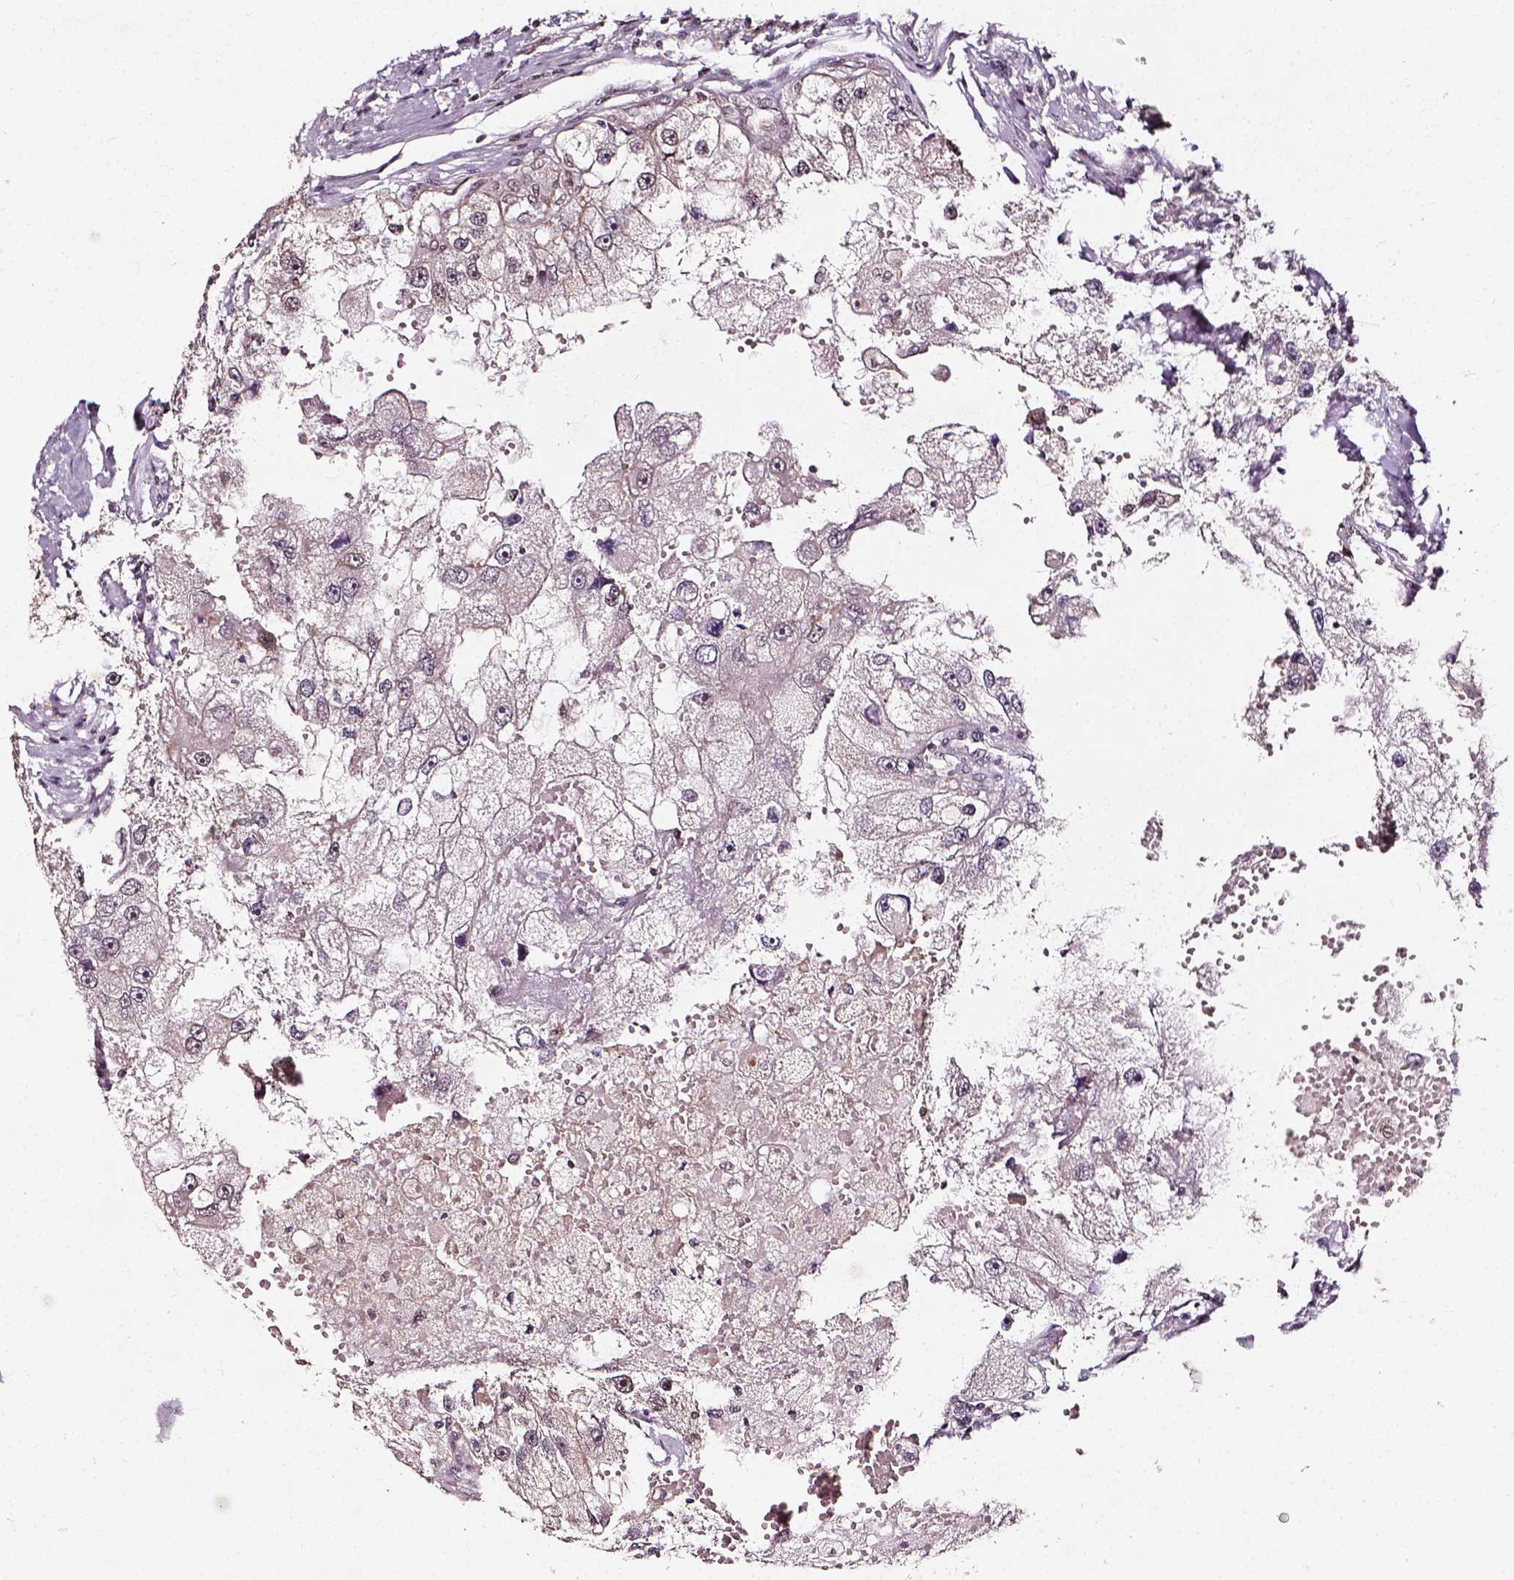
{"staining": {"intensity": "moderate", "quantity": "25%-75%", "location": "nuclear"}, "tissue": "renal cancer", "cell_type": "Tumor cells", "image_type": "cancer", "snomed": [{"axis": "morphology", "description": "Adenocarcinoma, NOS"}, {"axis": "topography", "description": "Kidney"}], "caption": "Adenocarcinoma (renal) stained for a protein reveals moderate nuclear positivity in tumor cells.", "gene": "NACC1", "patient": {"sex": "male", "age": 63}}